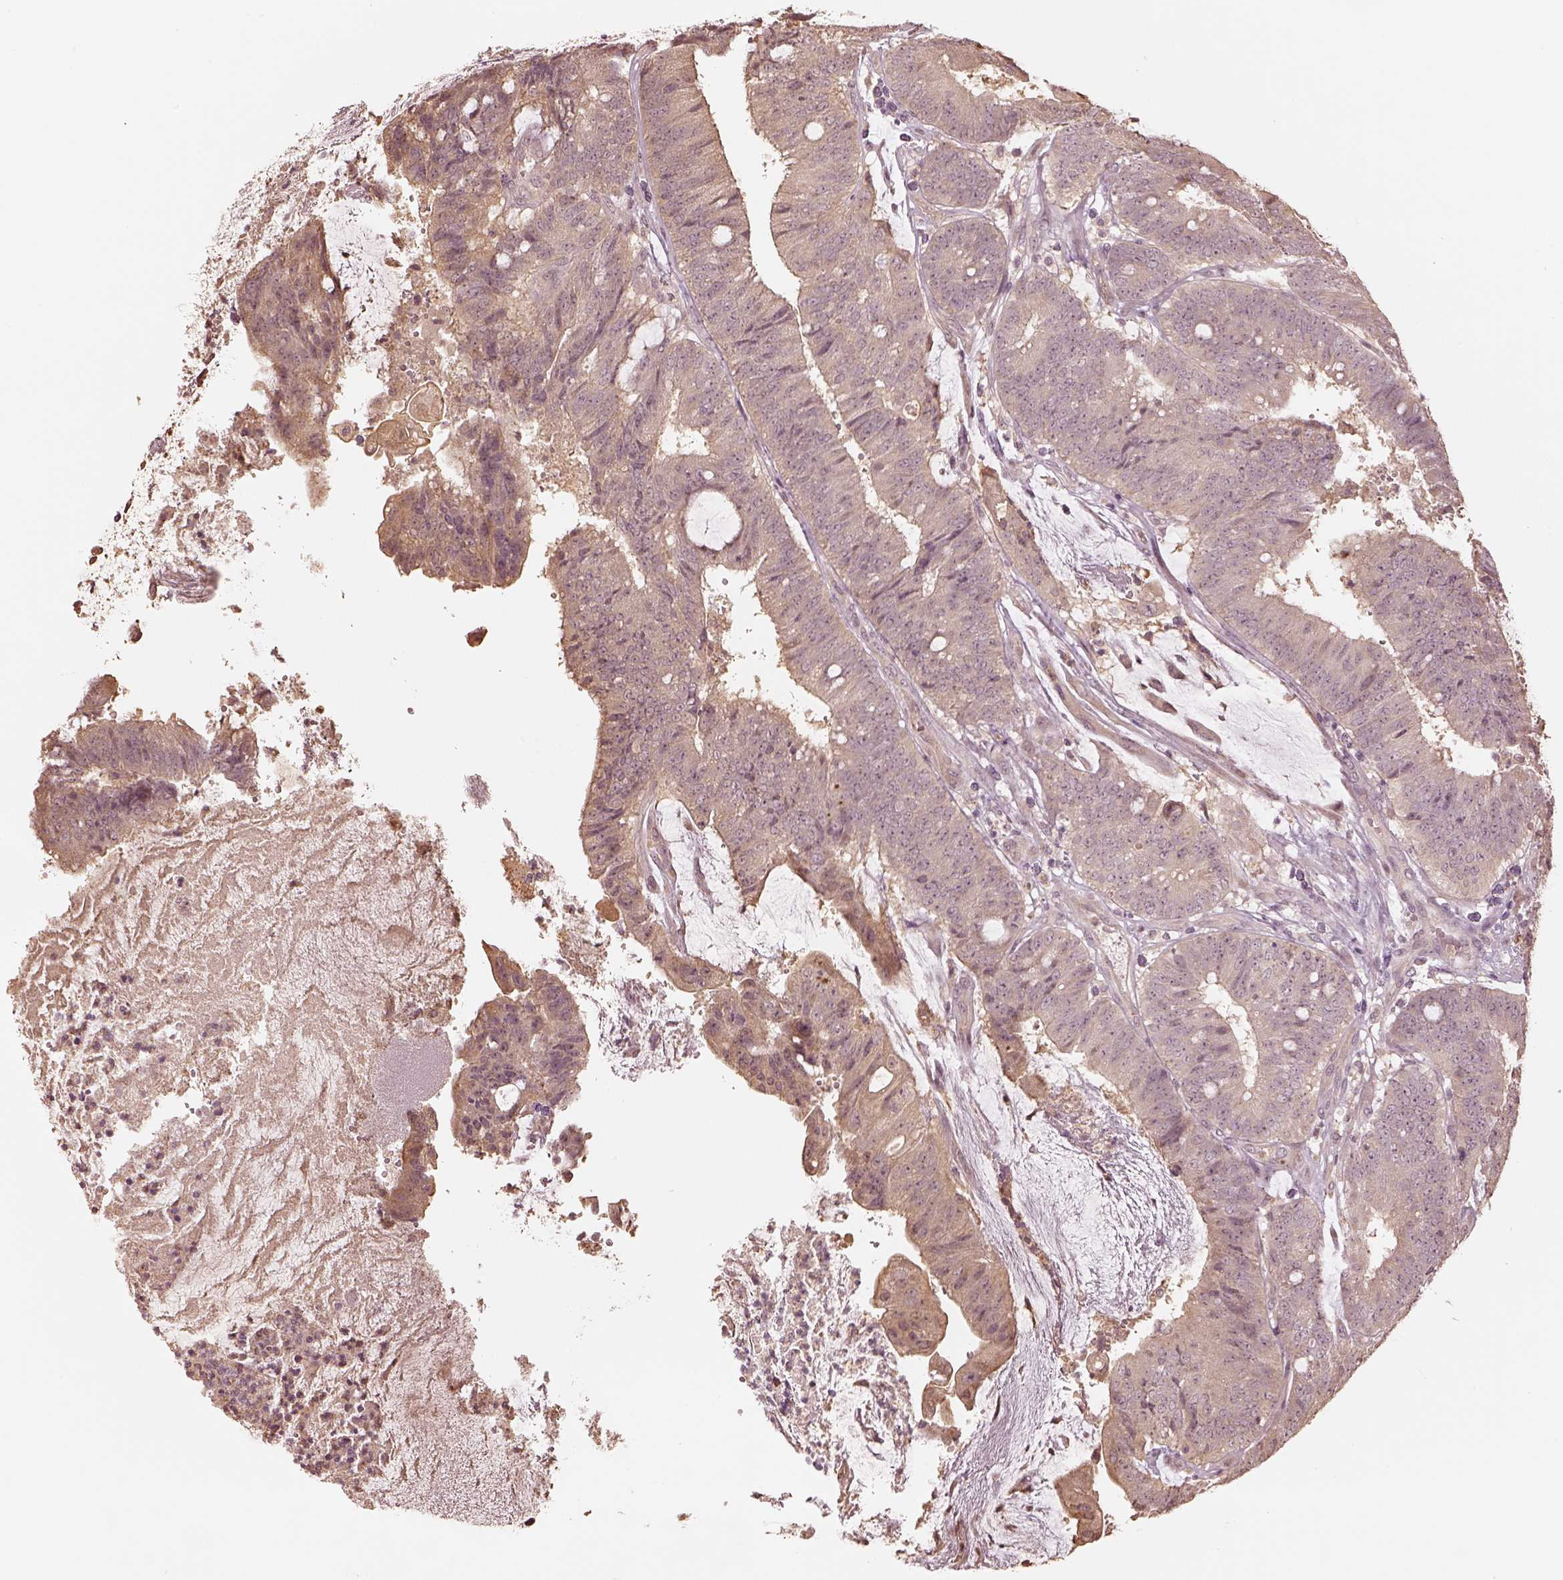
{"staining": {"intensity": "weak", "quantity": "<25%", "location": "cytoplasmic/membranous"}, "tissue": "colorectal cancer", "cell_type": "Tumor cells", "image_type": "cancer", "snomed": [{"axis": "morphology", "description": "Adenocarcinoma, NOS"}, {"axis": "topography", "description": "Colon"}], "caption": "Immunohistochemical staining of adenocarcinoma (colorectal) demonstrates no significant positivity in tumor cells. Brightfield microscopy of IHC stained with DAB (brown) and hematoxylin (blue), captured at high magnification.", "gene": "CRB1", "patient": {"sex": "female", "age": 43}}